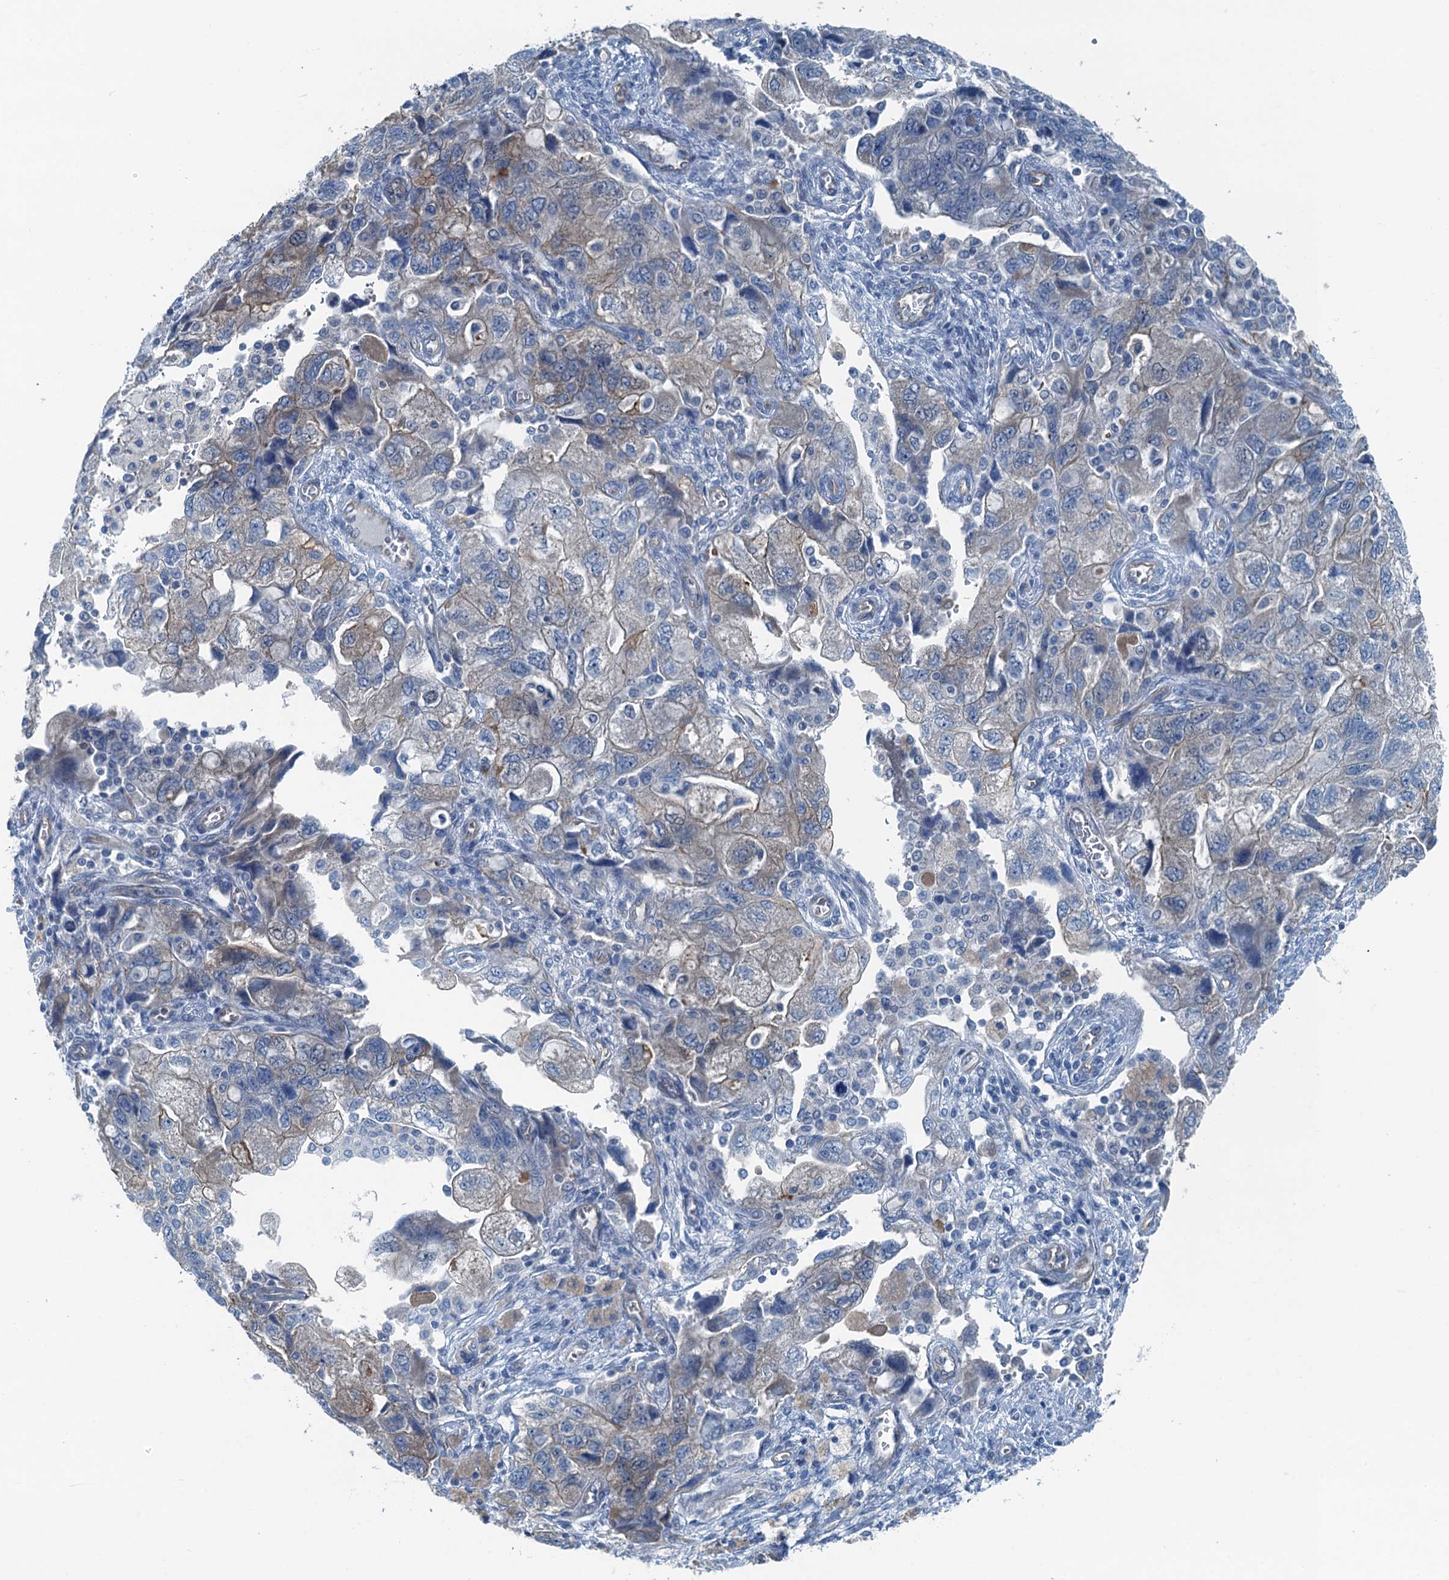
{"staining": {"intensity": "weak", "quantity": "25%-75%", "location": "cytoplasmic/membranous"}, "tissue": "ovarian cancer", "cell_type": "Tumor cells", "image_type": "cancer", "snomed": [{"axis": "morphology", "description": "Carcinoma, NOS"}, {"axis": "morphology", "description": "Cystadenocarcinoma, serous, NOS"}, {"axis": "topography", "description": "Ovary"}], "caption": "IHC (DAB (3,3'-diaminobenzidine)) staining of ovarian carcinoma displays weak cytoplasmic/membranous protein expression in about 25%-75% of tumor cells. (DAB IHC, brown staining for protein, blue staining for nuclei).", "gene": "GFOD2", "patient": {"sex": "female", "age": 69}}